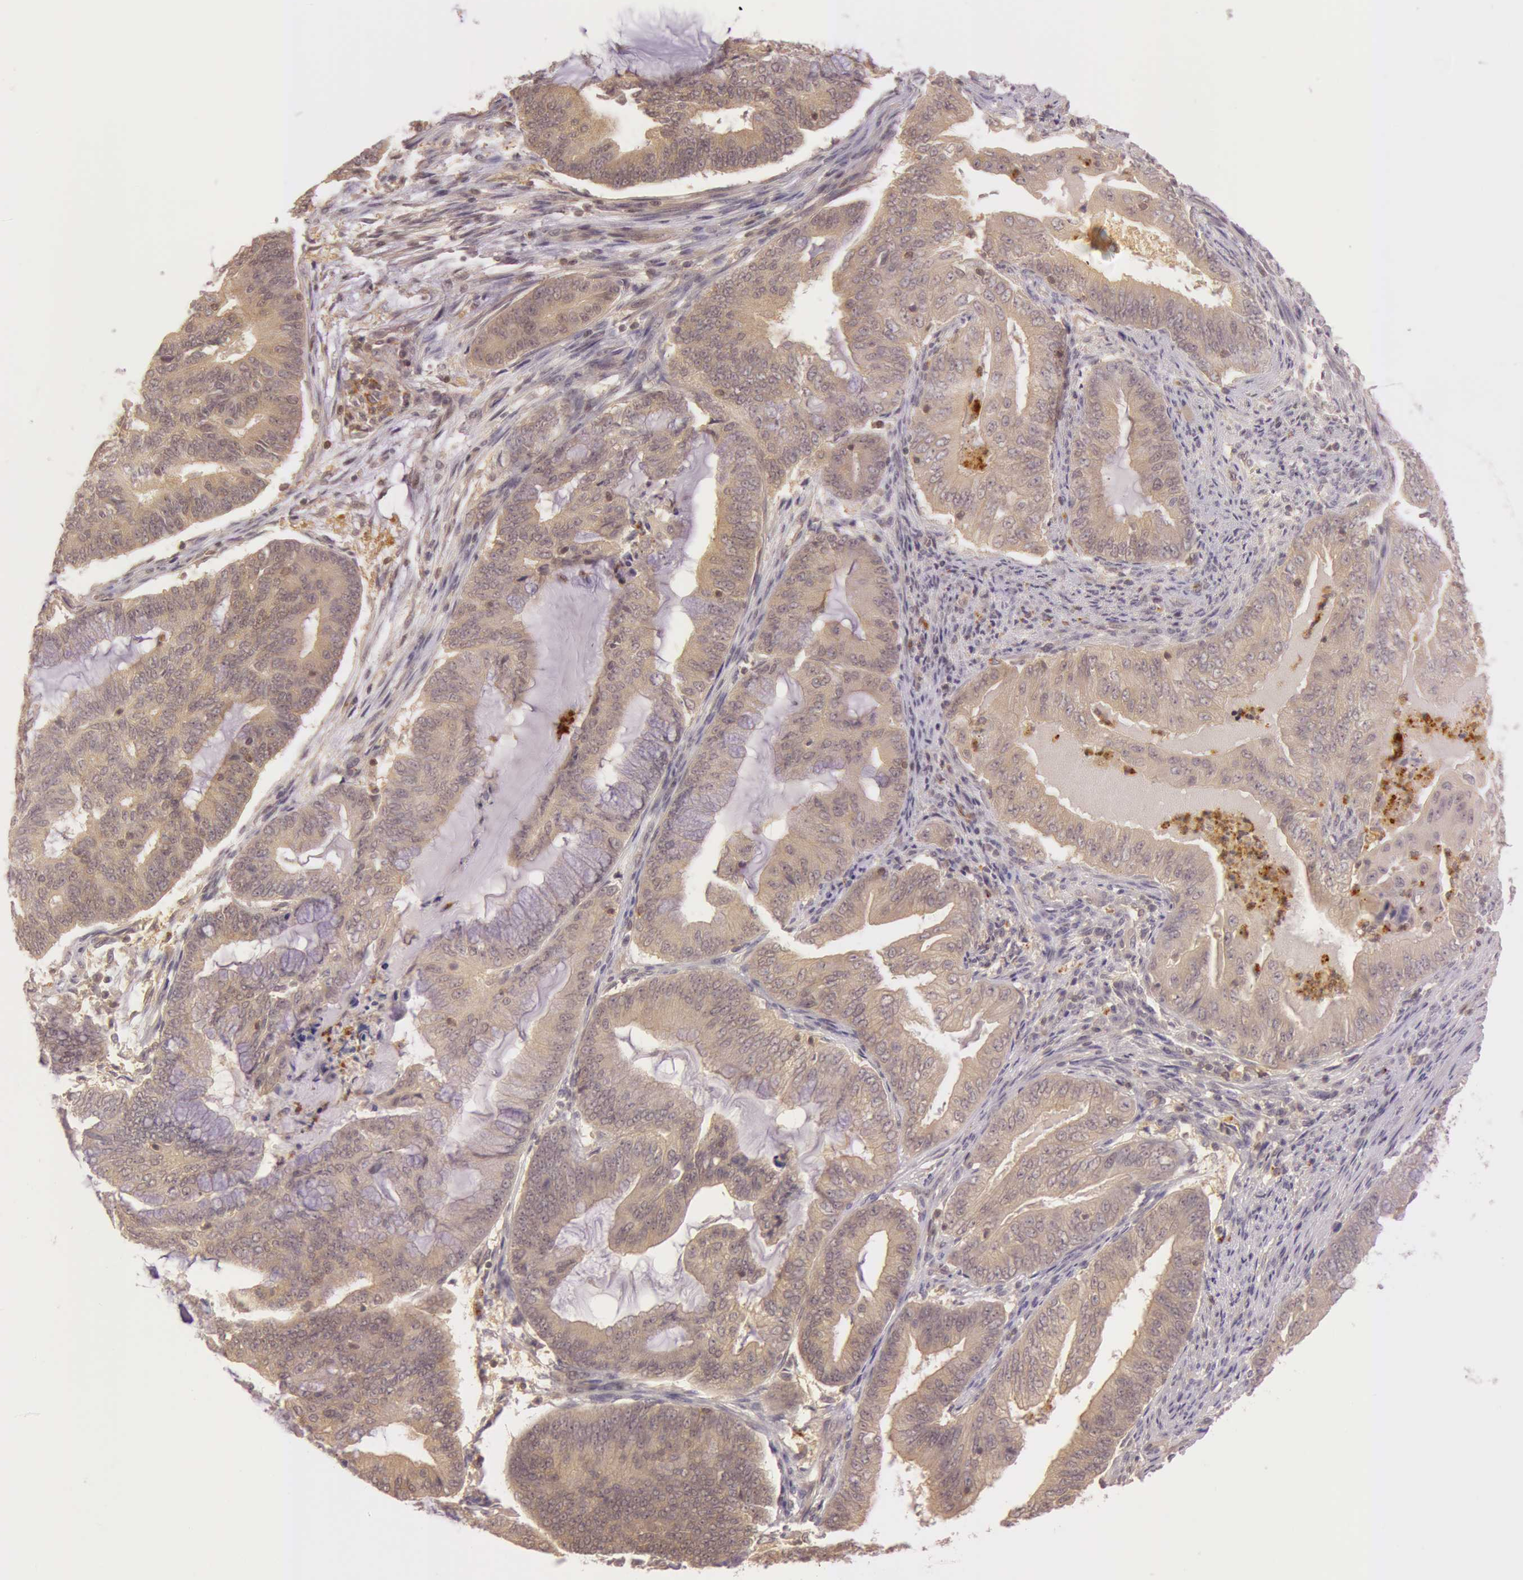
{"staining": {"intensity": "weak", "quantity": ">75%", "location": "cytoplasmic/membranous"}, "tissue": "endometrial cancer", "cell_type": "Tumor cells", "image_type": "cancer", "snomed": [{"axis": "morphology", "description": "Adenocarcinoma, NOS"}, {"axis": "topography", "description": "Endometrium"}], "caption": "Brown immunohistochemical staining in human endometrial adenocarcinoma shows weak cytoplasmic/membranous staining in about >75% of tumor cells.", "gene": "ATG2B", "patient": {"sex": "female", "age": 63}}